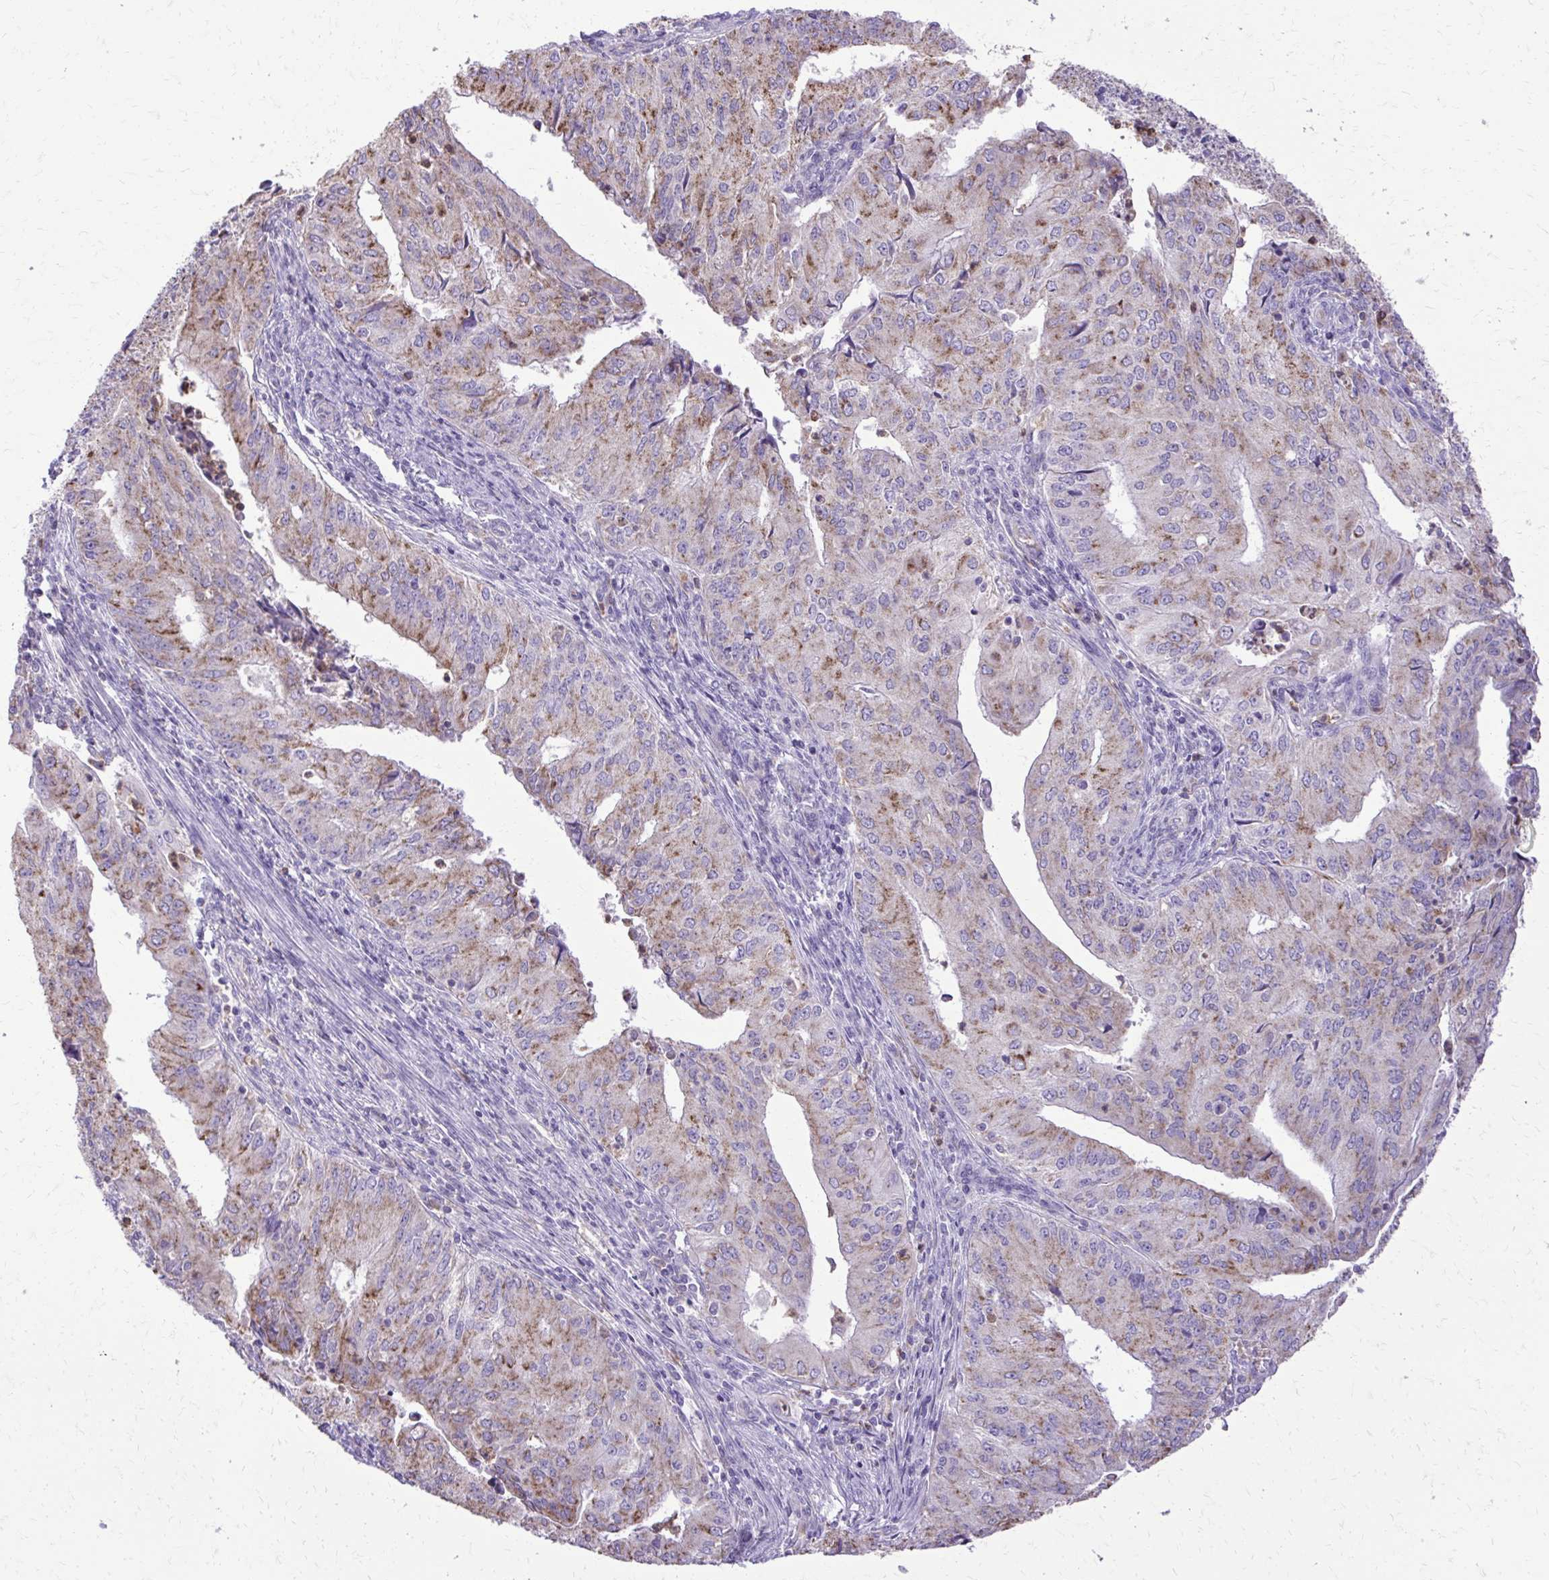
{"staining": {"intensity": "weak", "quantity": "25%-75%", "location": "cytoplasmic/membranous"}, "tissue": "endometrial cancer", "cell_type": "Tumor cells", "image_type": "cancer", "snomed": [{"axis": "morphology", "description": "Adenocarcinoma, NOS"}, {"axis": "topography", "description": "Endometrium"}], "caption": "Adenocarcinoma (endometrial) was stained to show a protein in brown. There is low levels of weak cytoplasmic/membranous positivity in about 25%-75% of tumor cells.", "gene": "CAT", "patient": {"sex": "female", "age": 50}}